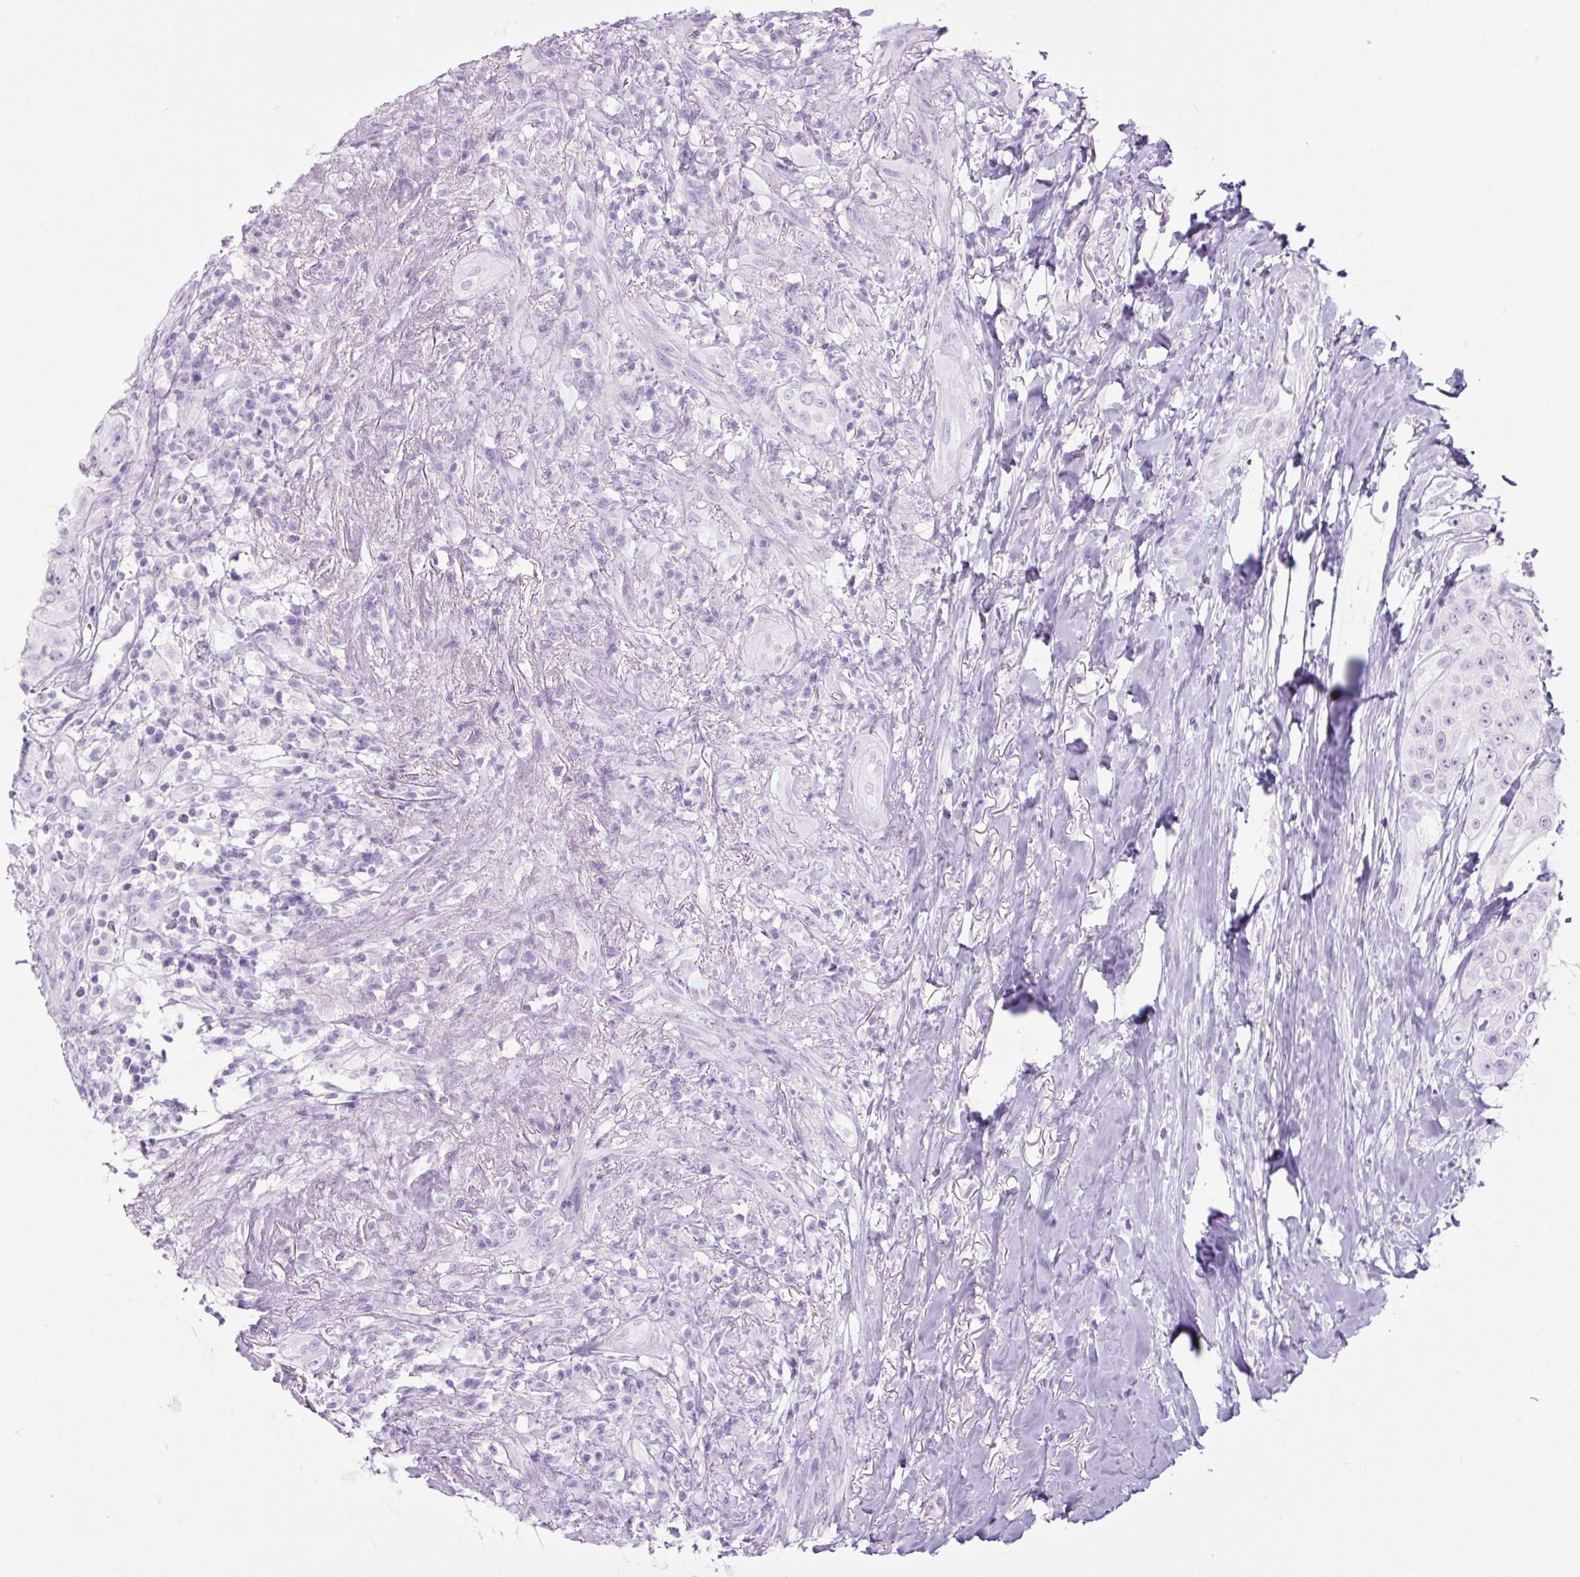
{"staining": {"intensity": "negative", "quantity": "none", "location": "none"}, "tissue": "head and neck cancer", "cell_type": "Tumor cells", "image_type": "cancer", "snomed": [{"axis": "morphology", "description": "Squamous cell carcinoma, NOS"}, {"axis": "topography", "description": "Head-Neck"}], "caption": "The histopathology image exhibits no staining of tumor cells in head and neck cancer. The staining was performed using DAB (3,3'-diaminobenzidine) to visualize the protein expression in brown, while the nuclei were stained in blue with hematoxylin (Magnification: 20x).", "gene": "TFF2", "patient": {"sex": "male", "age": 83}}